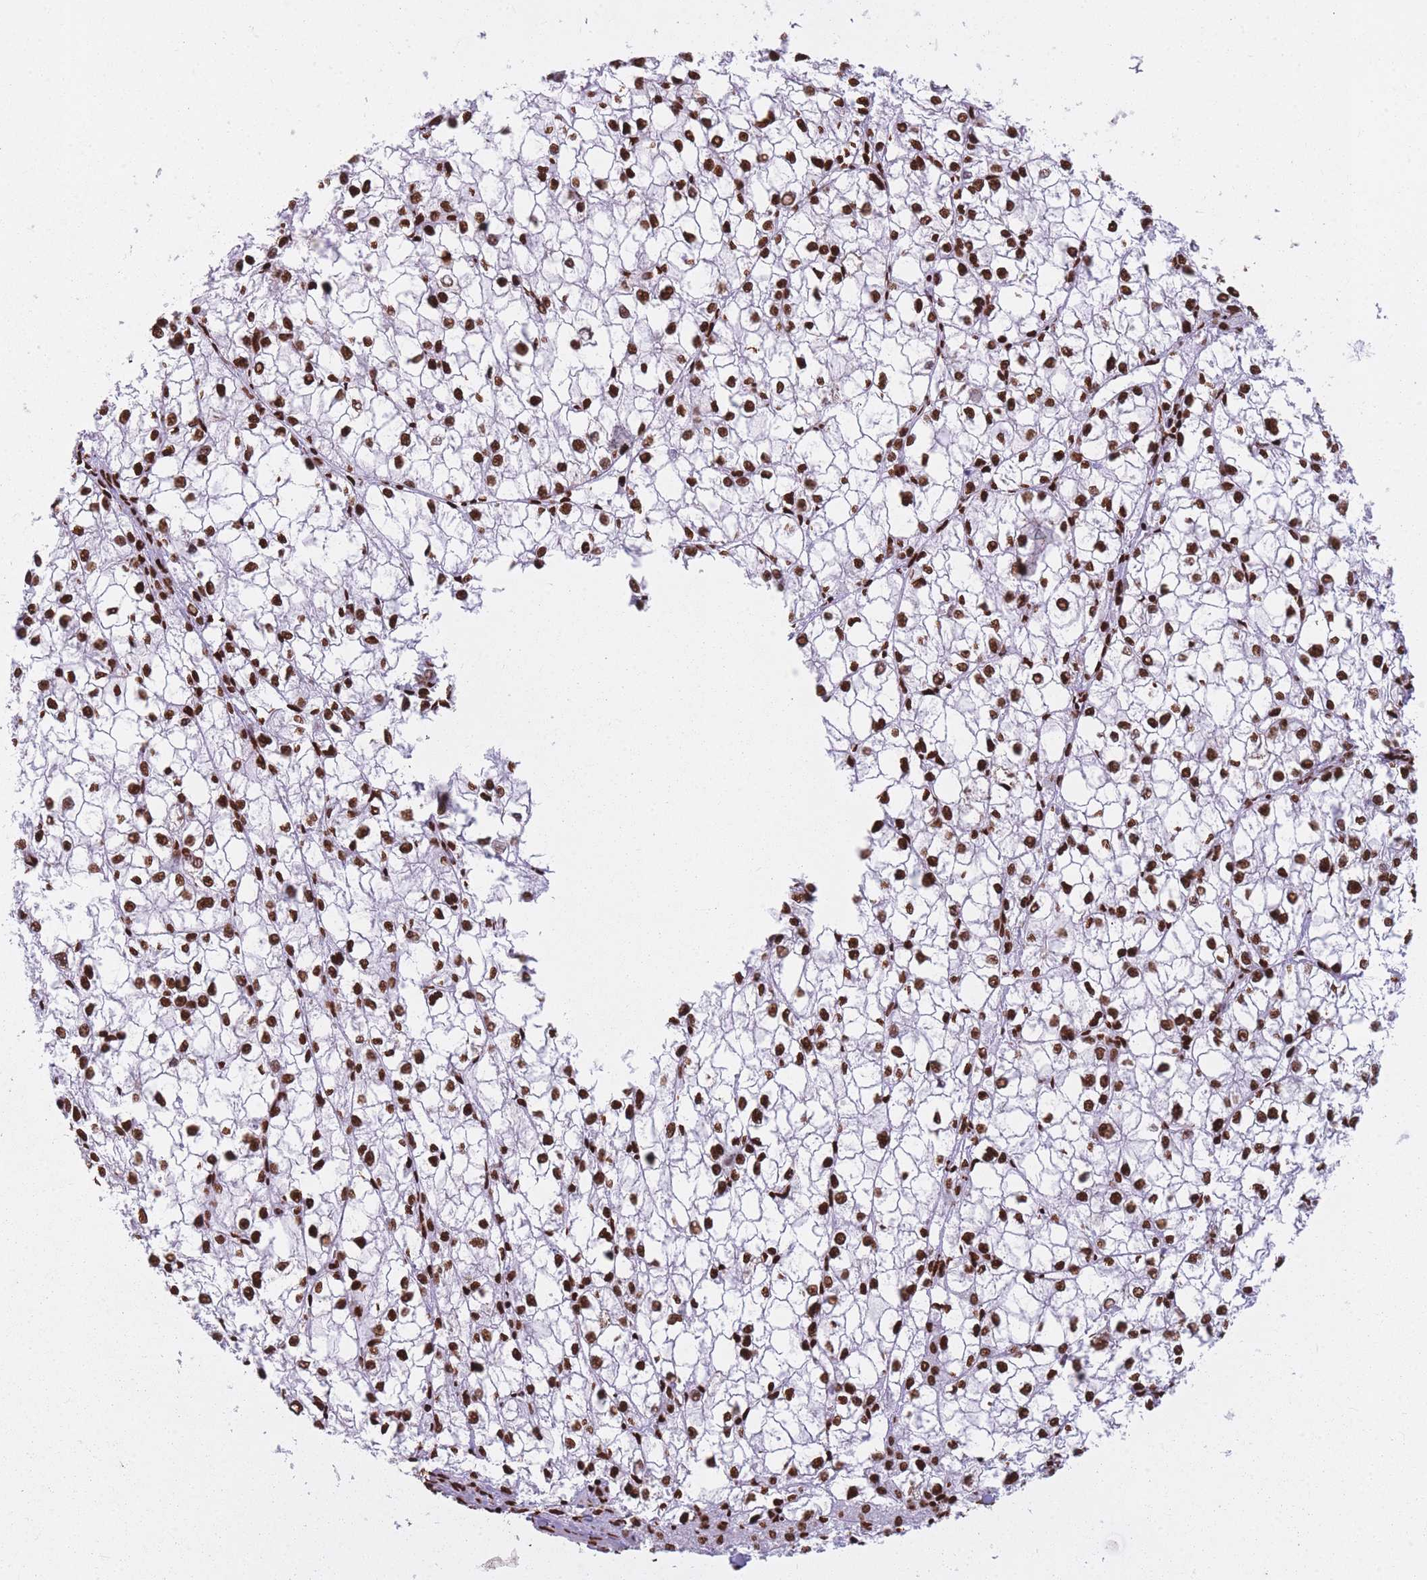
{"staining": {"intensity": "strong", "quantity": ">75%", "location": "nuclear"}, "tissue": "liver cancer", "cell_type": "Tumor cells", "image_type": "cancer", "snomed": [{"axis": "morphology", "description": "Carcinoma, Hepatocellular, NOS"}, {"axis": "topography", "description": "Liver"}], "caption": "The micrograph demonstrates staining of liver cancer, revealing strong nuclear protein expression (brown color) within tumor cells.", "gene": "HNRNPUL1", "patient": {"sex": "female", "age": 43}}